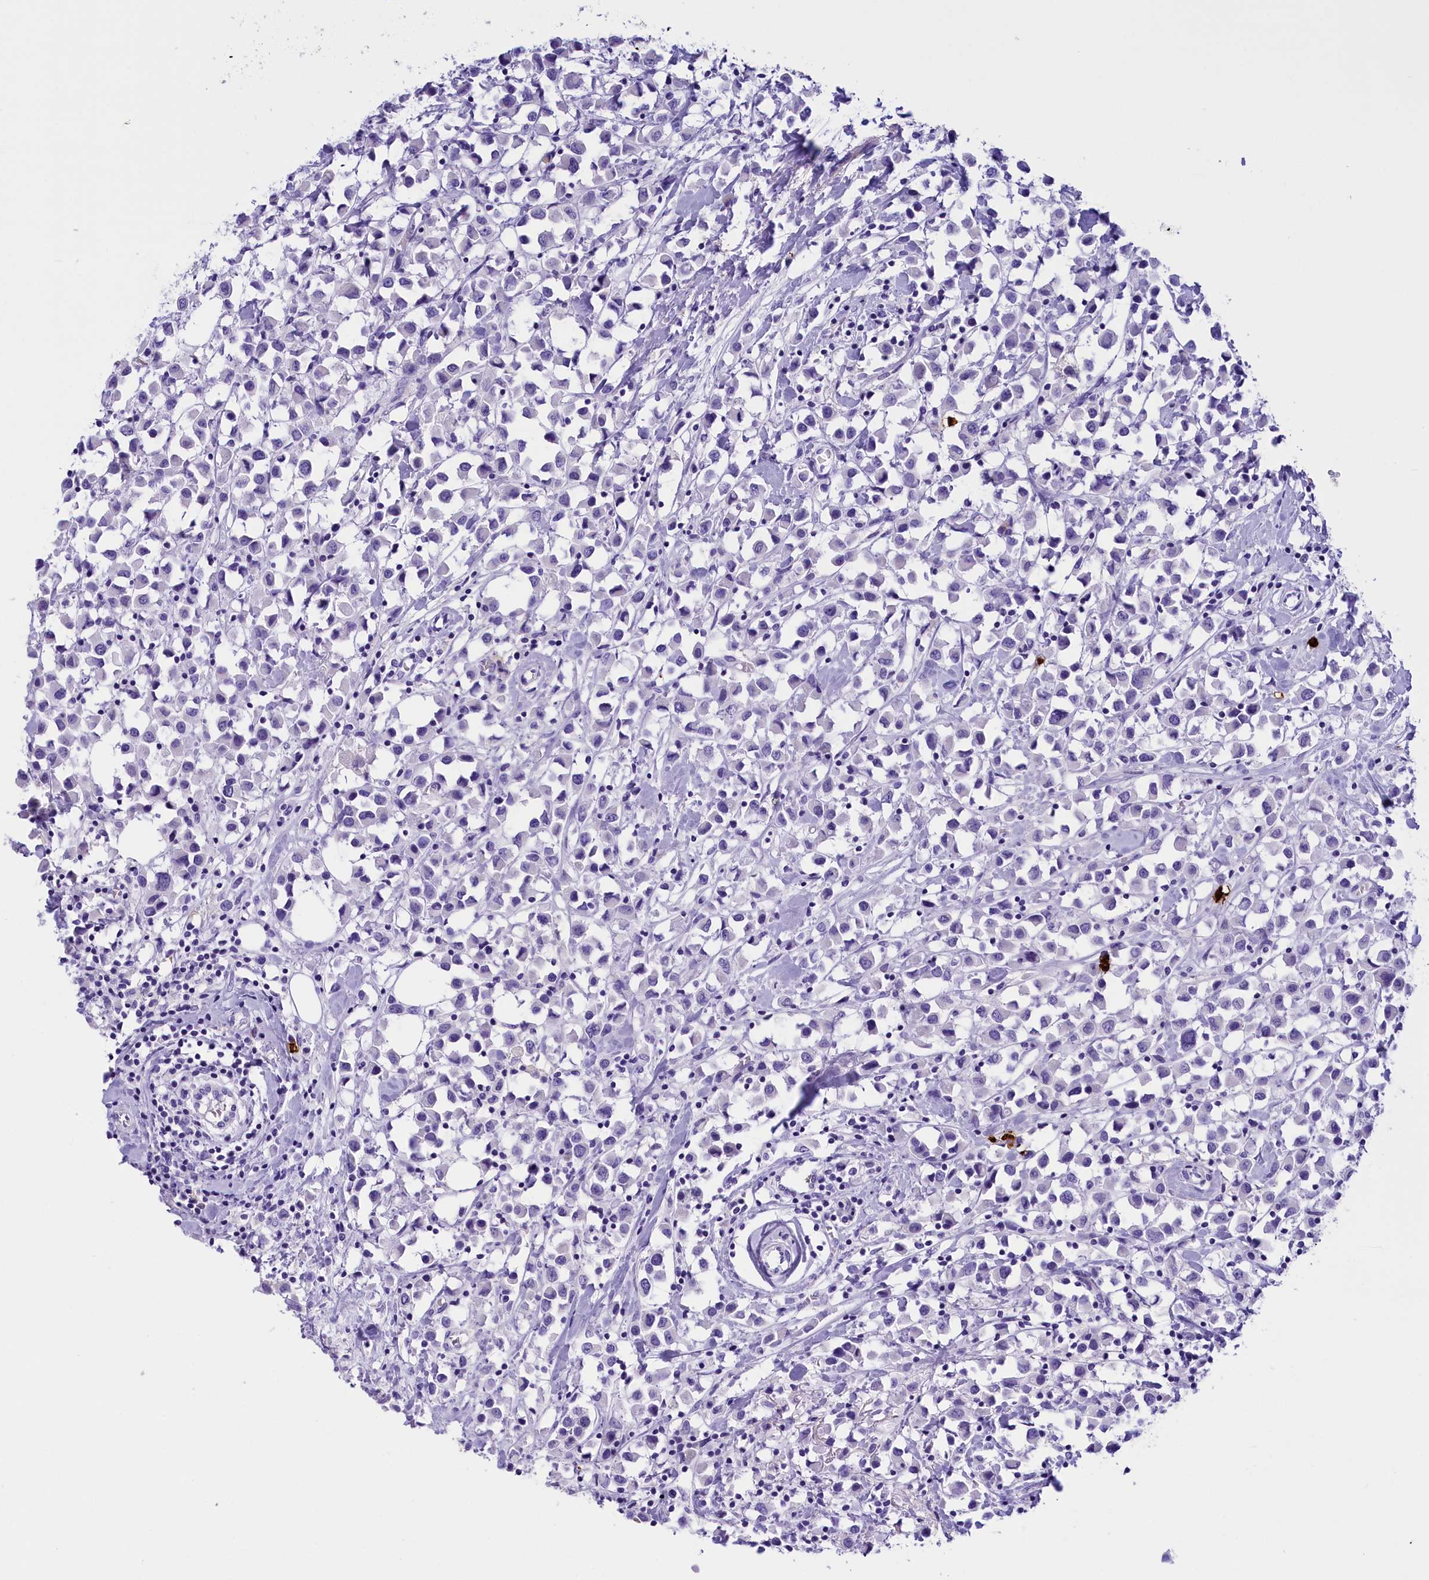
{"staining": {"intensity": "negative", "quantity": "none", "location": "none"}, "tissue": "breast cancer", "cell_type": "Tumor cells", "image_type": "cancer", "snomed": [{"axis": "morphology", "description": "Duct carcinoma"}, {"axis": "topography", "description": "Breast"}], "caption": "Intraductal carcinoma (breast) was stained to show a protein in brown. There is no significant staining in tumor cells.", "gene": "CLC", "patient": {"sex": "female", "age": 61}}